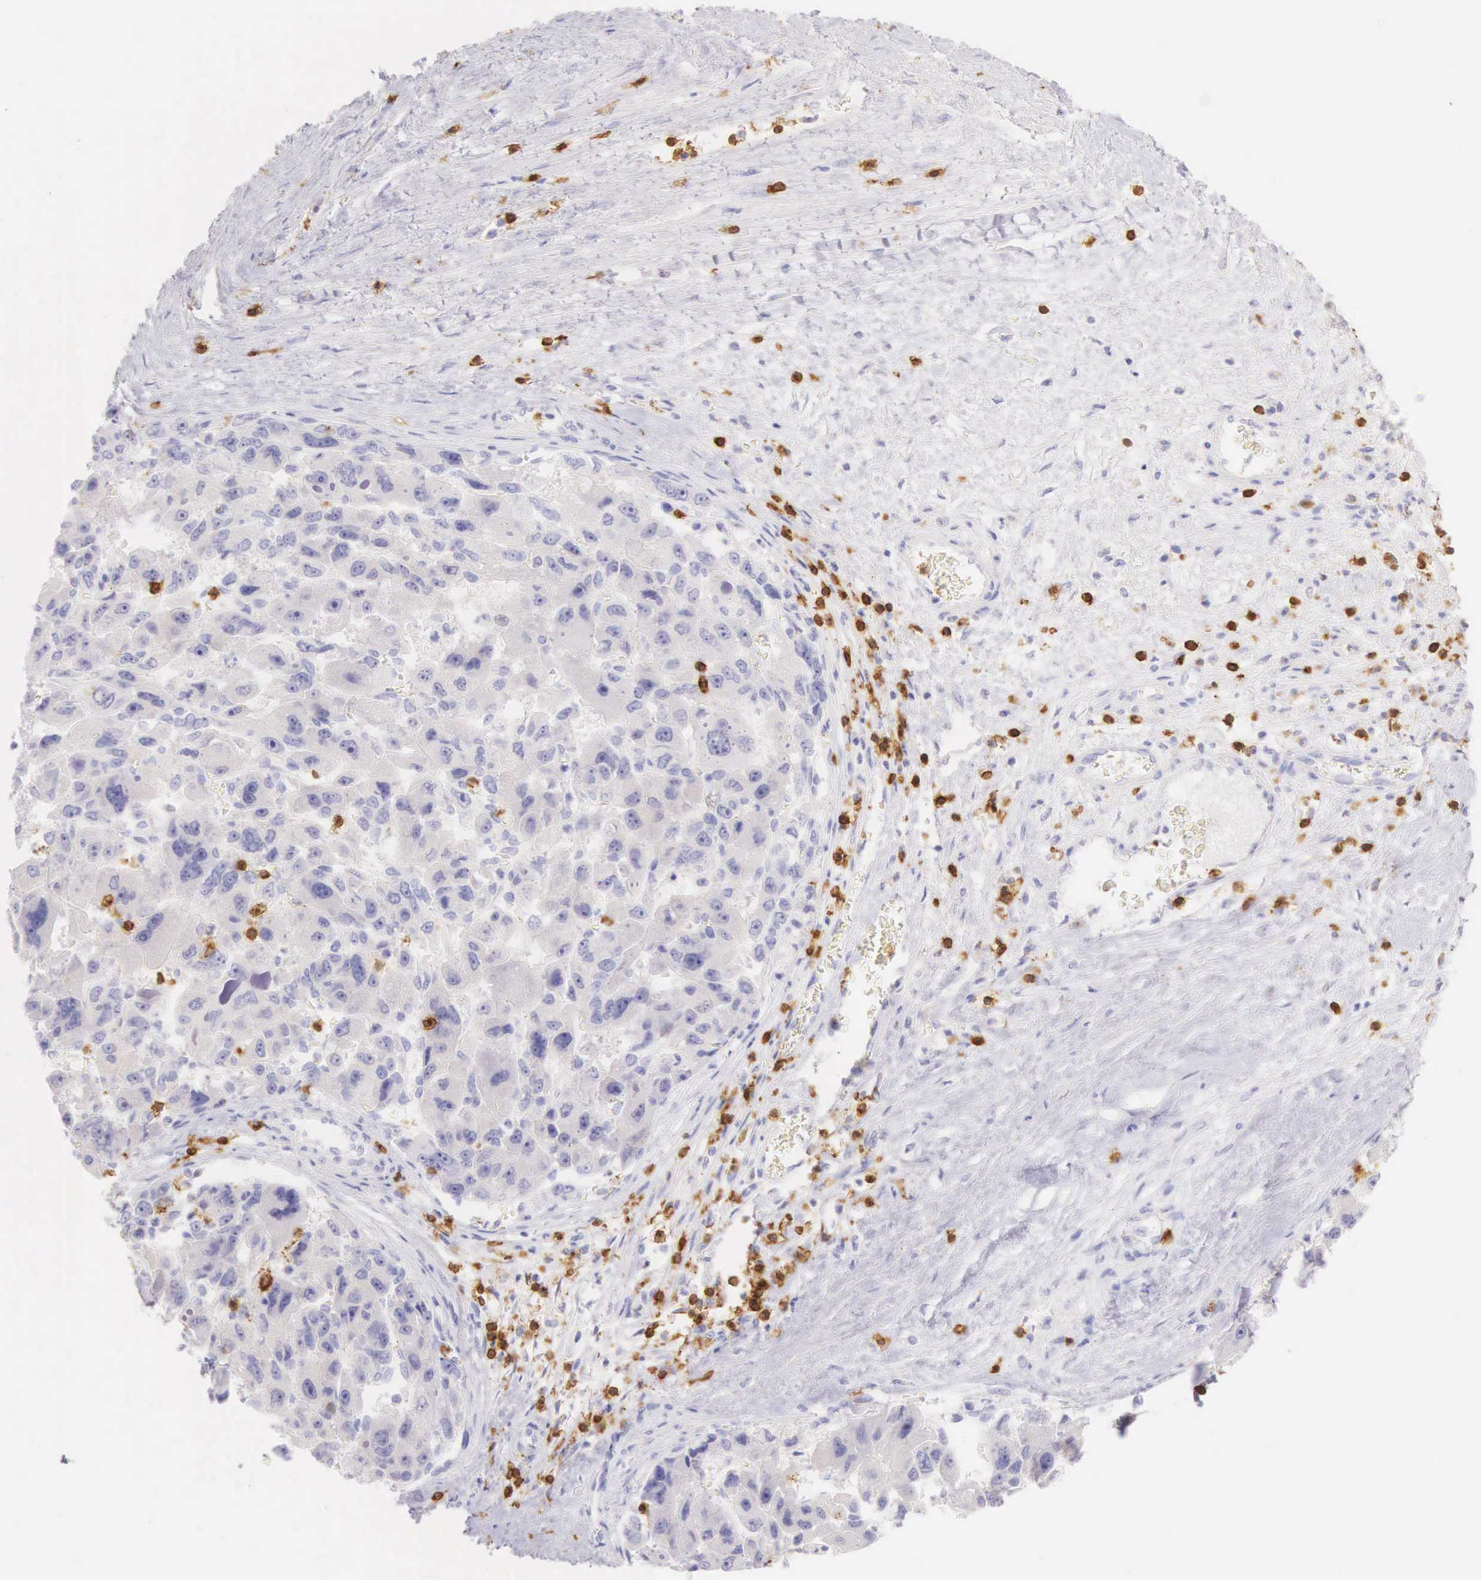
{"staining": {"intensity": "negative", "quantity": "none", "location": "none"}, "tissue": "liver cancer", "cell_type": "Tumor cells", "image_type": "cancer", "snomed": [{"axis": "morphology", "description": "Carcinoma, Hepatocellular, NOS"}, {"axis": "topography", "description": "Liver"}], "caption": "Immunohistochemistry (IHC) of human liver cancer exhibits no positivity in tumor cells.", "gene": "CD3E", "patient": {"sex": "male", "age": 64}}